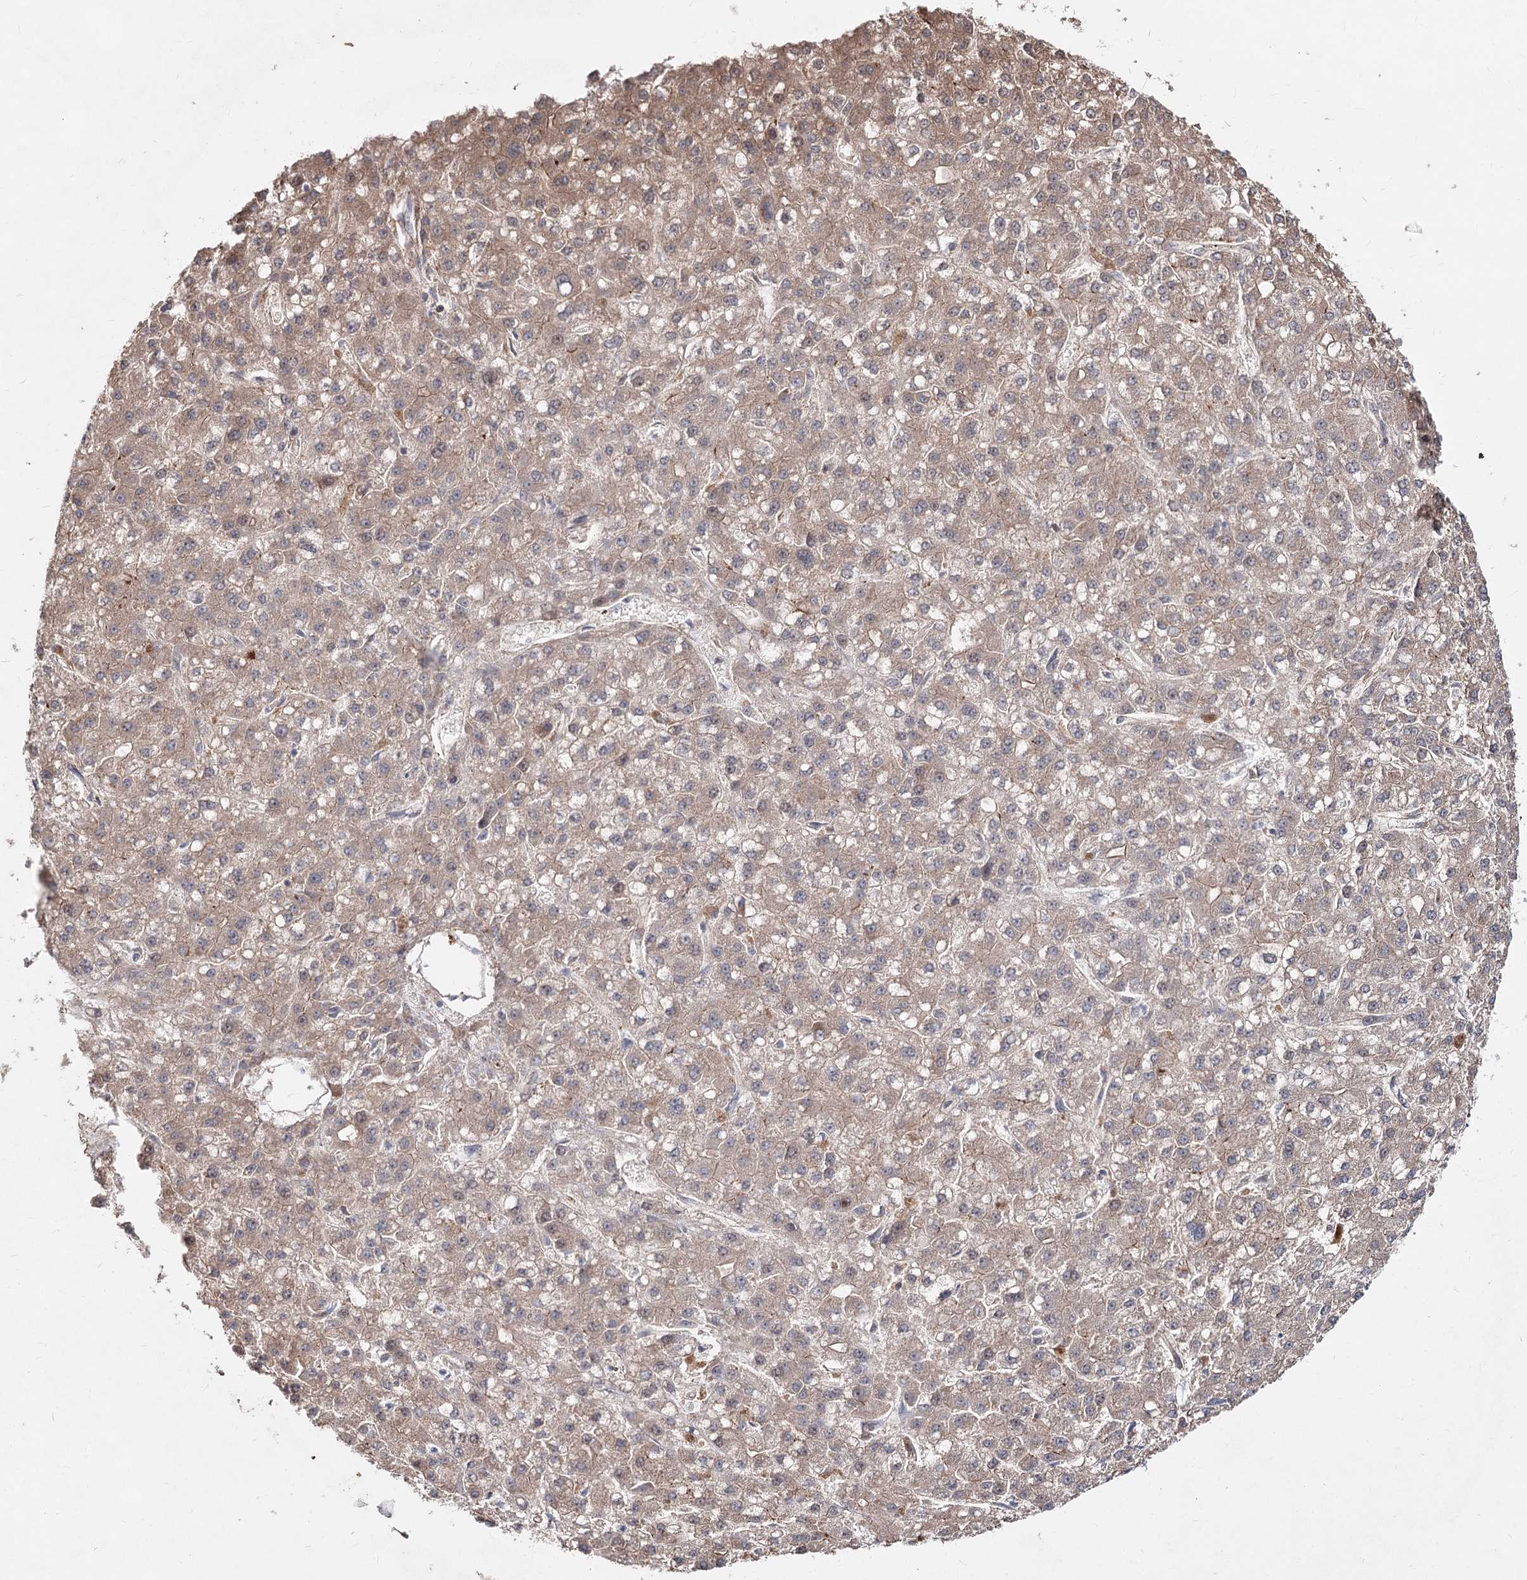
{"staining": {"intensity": "weak", "quantity": ">75%", "location": "cytoplasmic/membranous"}, "tissue": "liver cancer", "cell_type": "Tumor cells", "image_type": "cancer", "snomed": [{"axis": "morphology", "description": "Carcinoma, Hepatocellular, NOS"}, {"axis": "topography", "description": "Liver"}], "caption": "Immunohistochemical staining of human liver cancer (hepatocellular carcinoma) demonstrates low levels of weak cytoplasmic/membranous protein staining in approximately >75% of tumor cells.", "gene": "TASOR2", "patient": {"sex": "male", "age": 67}}